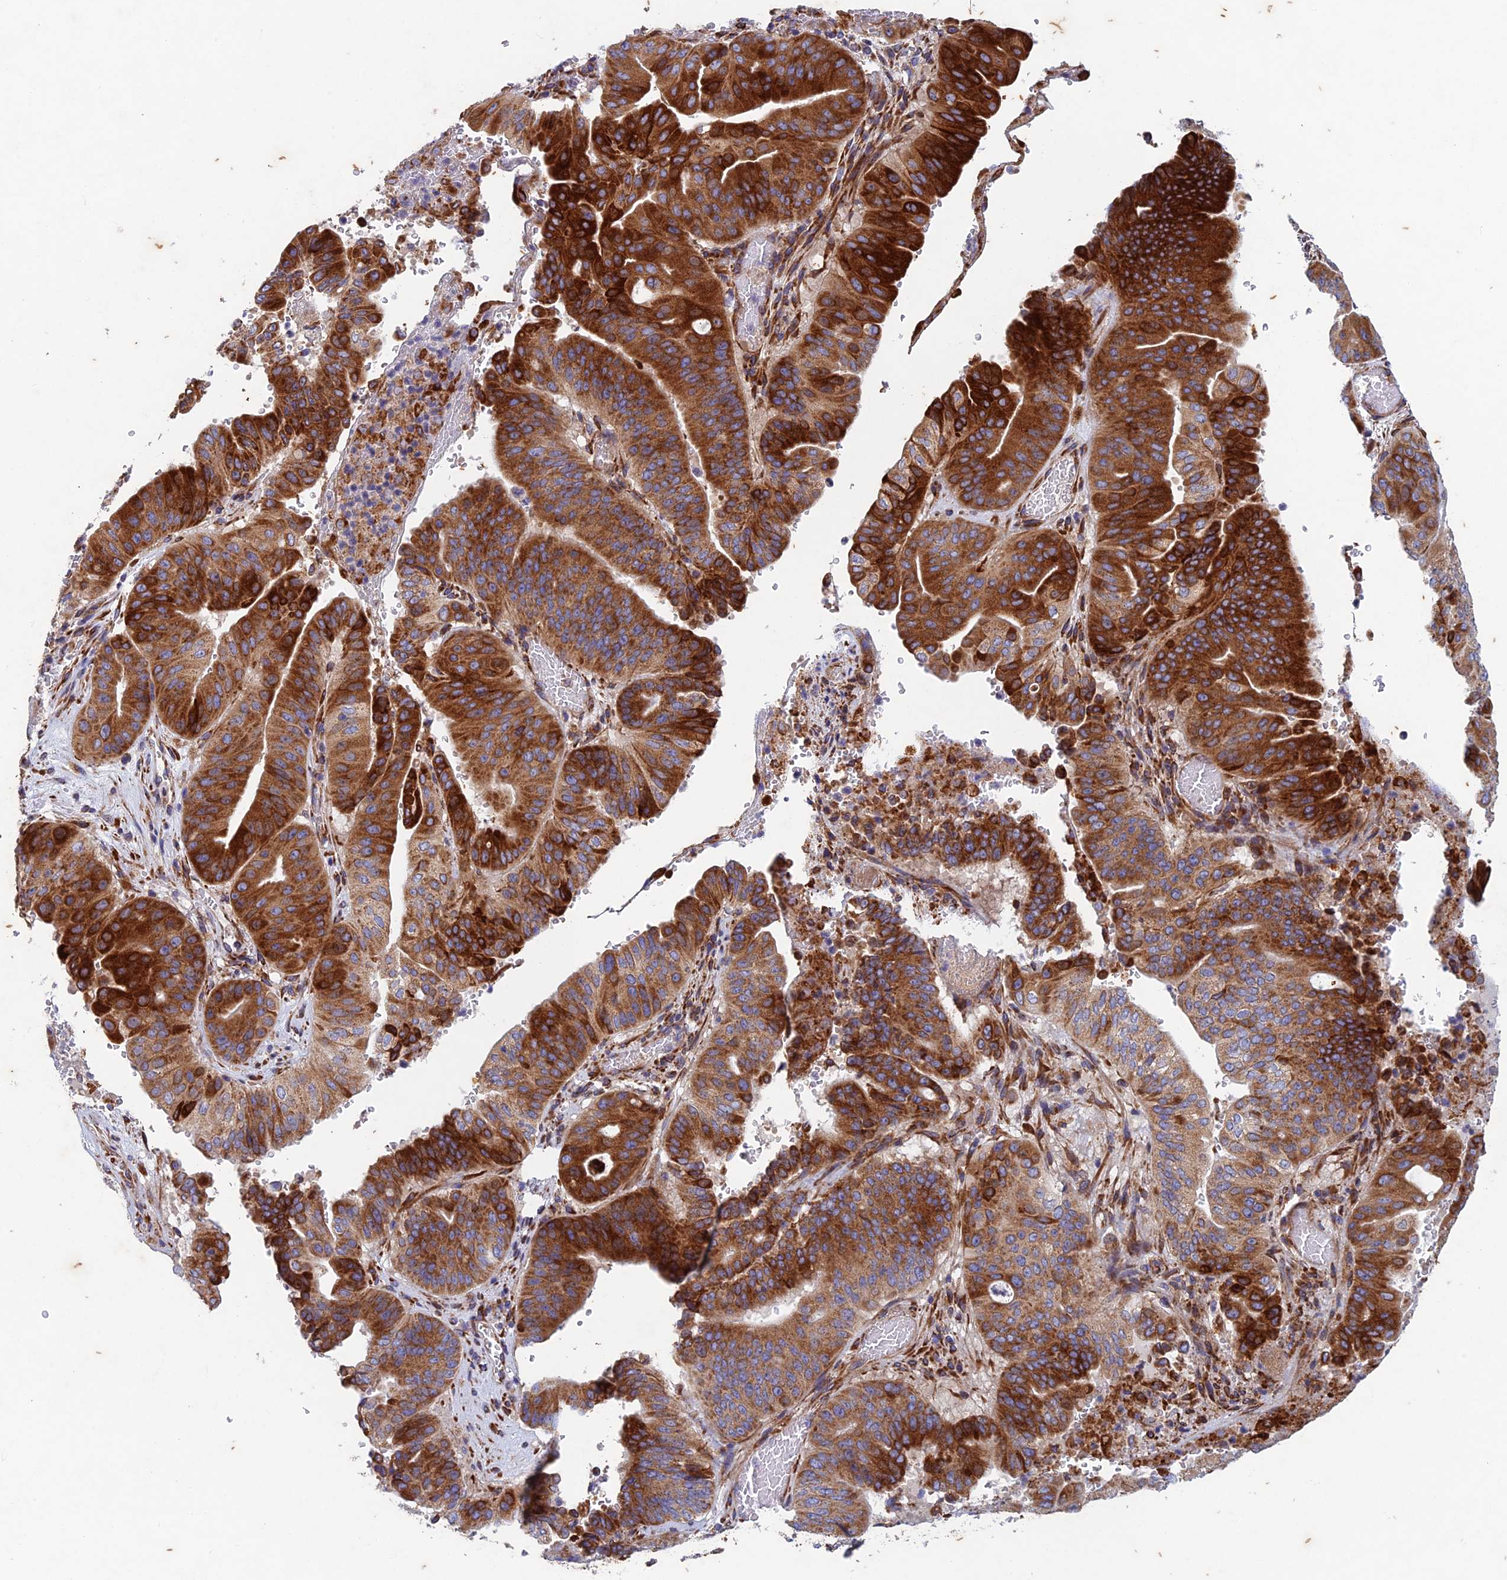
{"staining": {"intensity": "strong", "quantity": ">75%", "location": "cytoplasmic/membranous"}, "tissue": "pancreatic cancer", "cell_type": "Tumor cells", "image_type": "cancer", "snomed": [{"axis": "morphology", "description": "Adenocarcinoma, NOS"}, {"axis": "topography", "description": "Pancreas"}], "caption": "Immunohistochemical staining of human pancreatic cancer (adenocarcinoma) shows strong cytoplasmic/membranous protein staining in approximately >75% of tumor cells. The staining was performed using DAB (3,3'-diaminobenzidine), with brown indicating positive protein expression. Nuclei are stained blue with hematoxylin.", "gene": "AP4S1", "patient": {"sex": "female", "age": 77}}